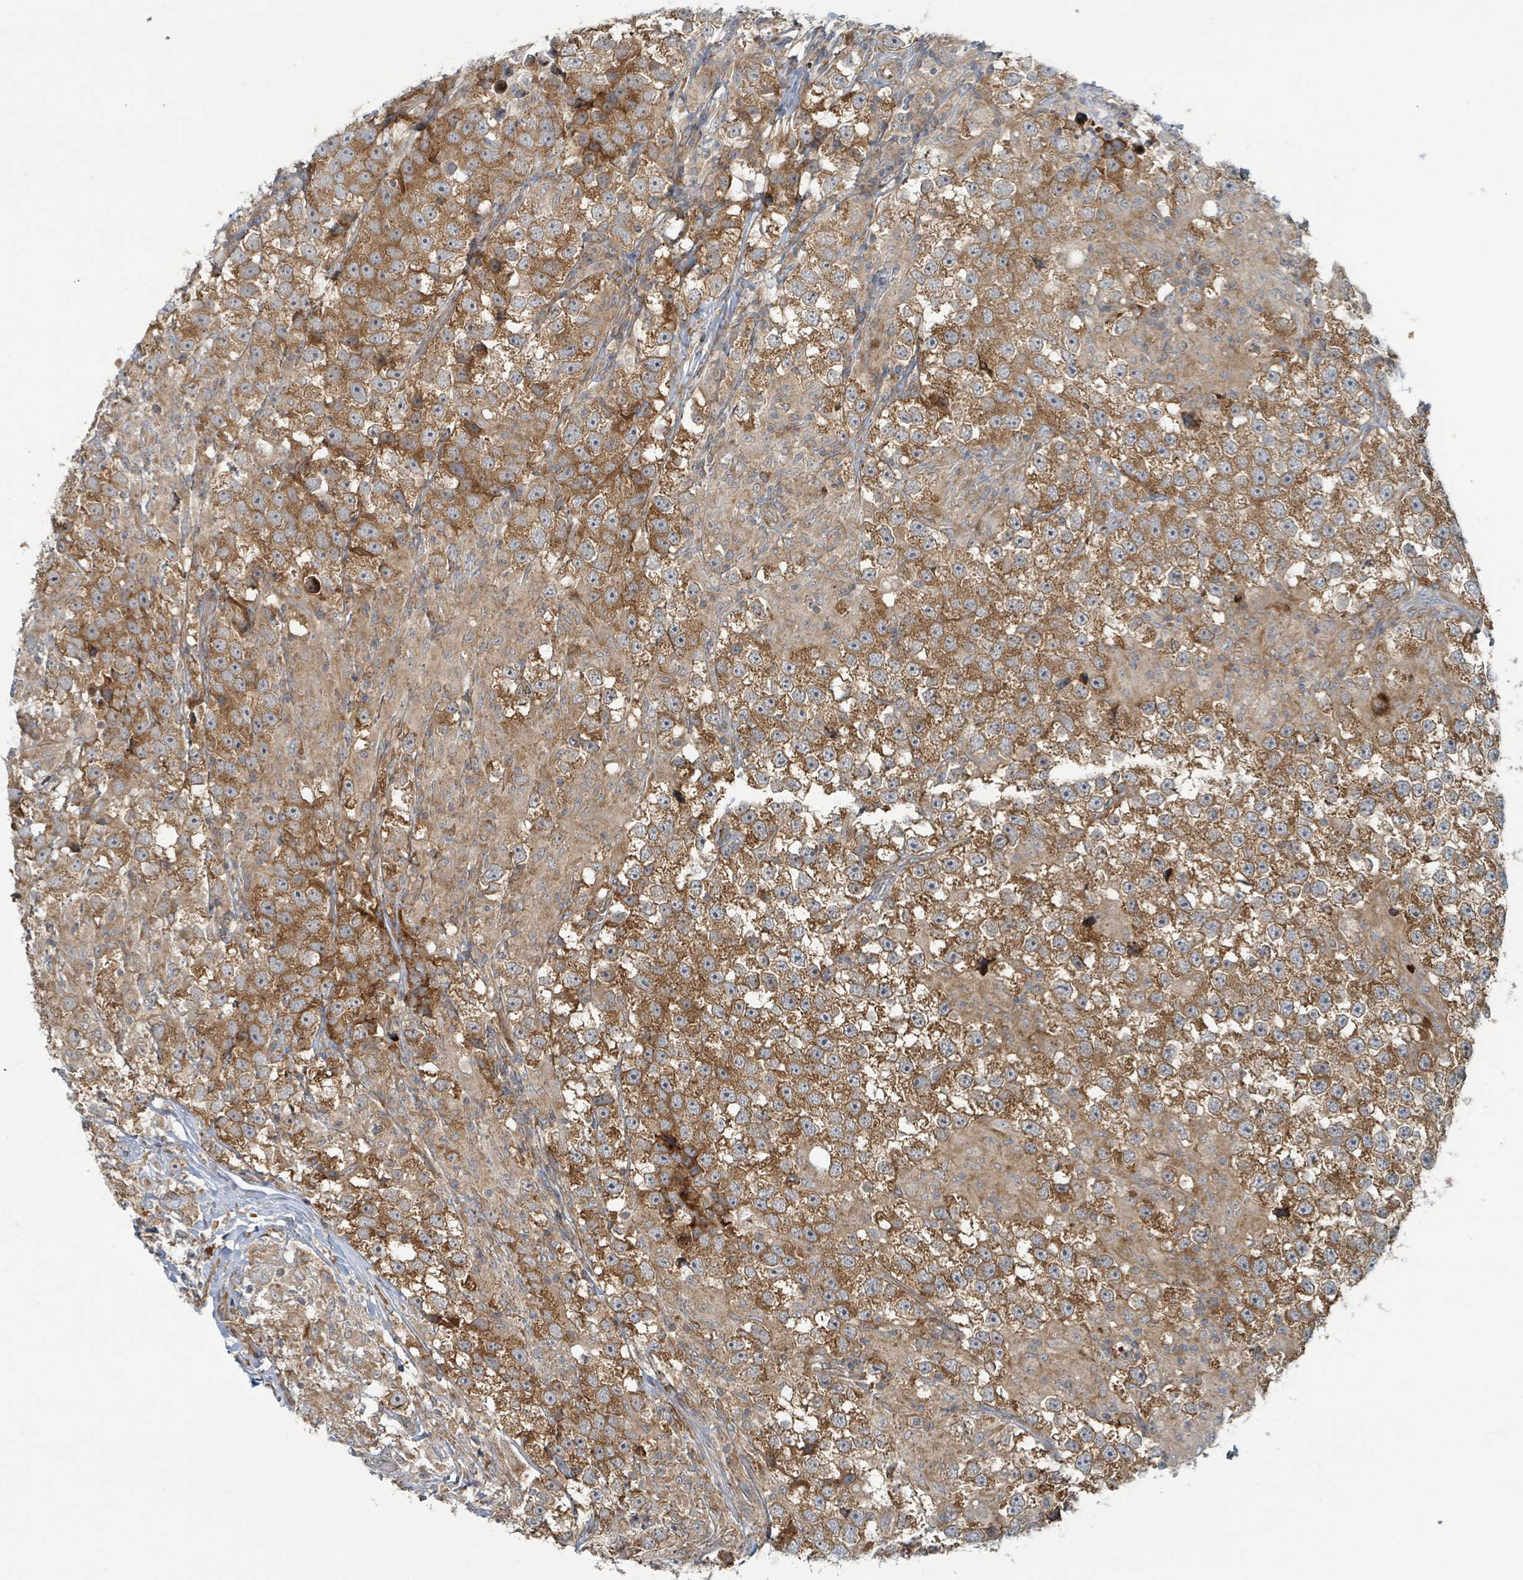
{"staining": {"intensity": "strong", "quantity": ">75%", "location": "cytoplasmic/membranous"}, "tissue": "testis cancer", "cell_type": "Tumor cells", "image_type": "cancer", "snomed": [{"axis": "morphology", "description": "Seminoma, NOS"}, {"axis": "topography", "description": "Testis"}], "caption": "A brown stain shows strong cytoplasmic/membranous expression of a protein in human testis seminoma tumor cells.", "gene": "OR51E1", "patient": {"sex": "male", "age": 46}}